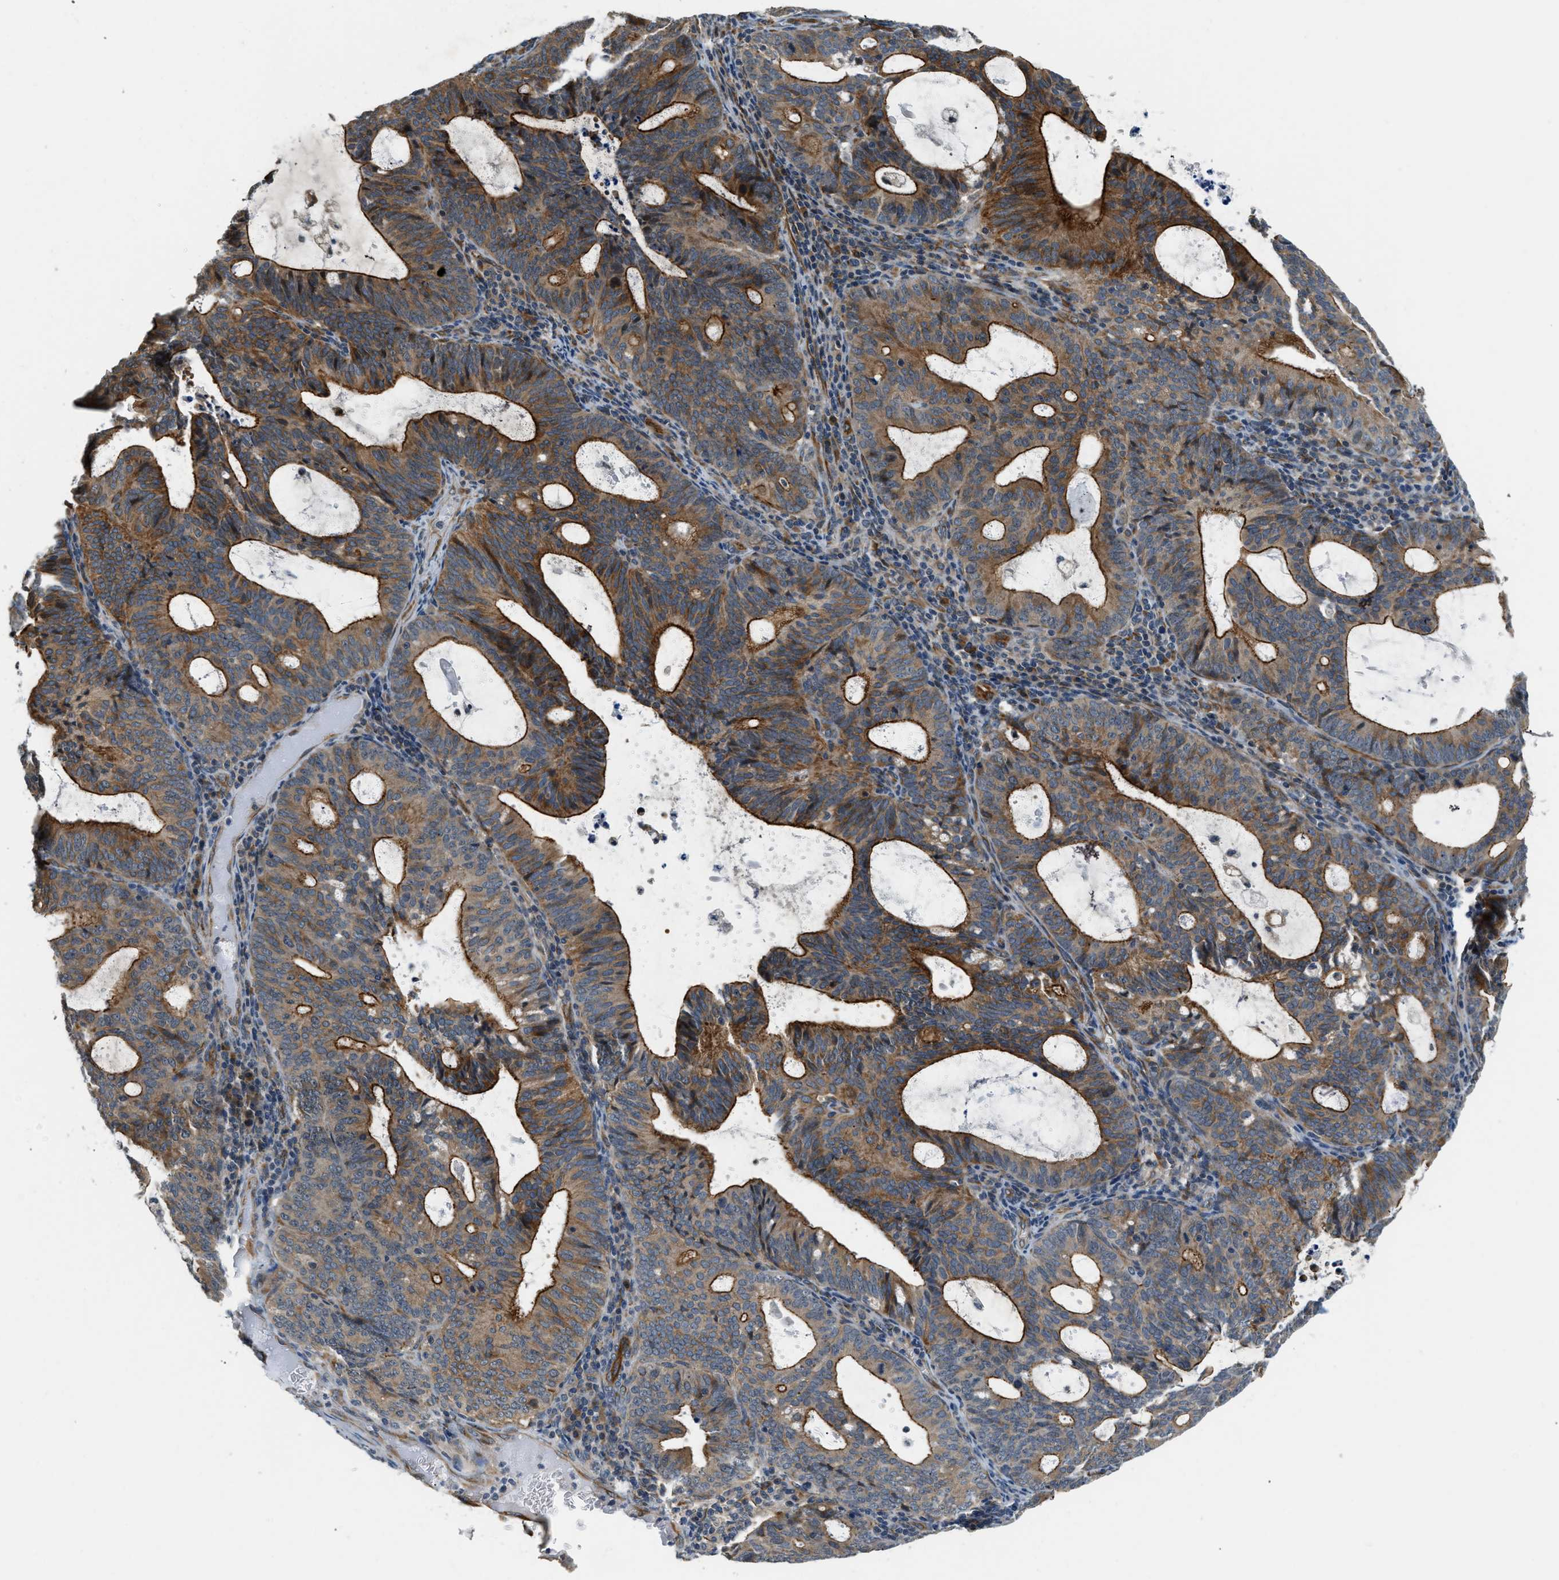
{"staining": {"intensity": "strong", "quantity": ">75%", "location": "cytoplasmic/membranous"}, "tissue": "endometrial cancer", "cell_type": "Tumor cells", "image_type": "cancer", "snomed": [{"axis": "morphology", "description": "Adenocarcinoma, NOS"}, {"axis": "topography", "description": "Uterus"}], "caption": "A high-resolution photomicrograph shows immunohistochemistry staining of endometrial cancer (adenocarcinoma), which shows strong cytoplasmic/membranous positivity in about >75% of tumor cells.", "gene": "ALOX12", "patient": {"sex": "female", "age": 83}}